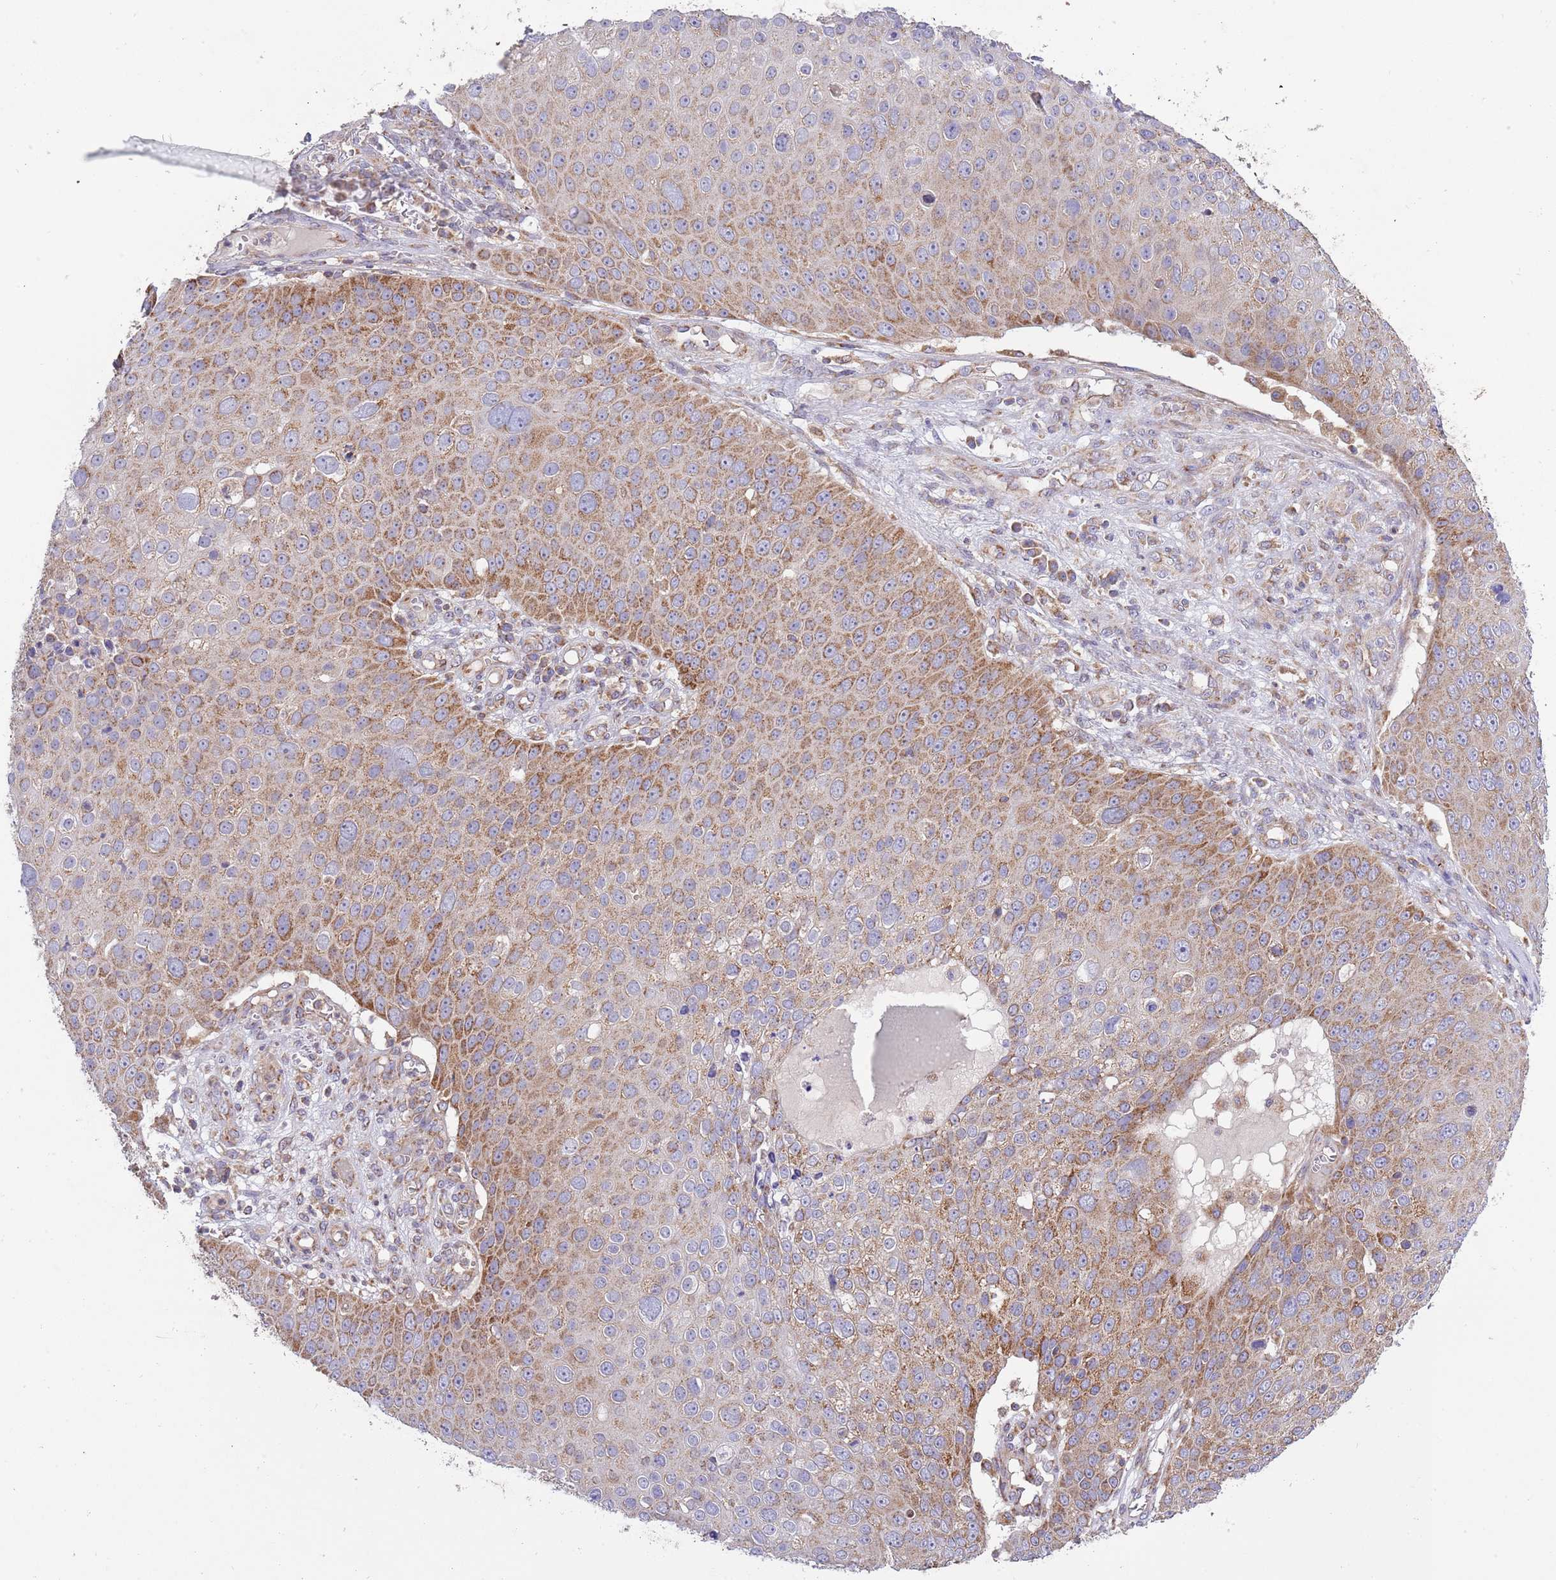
{"staining": {"intensity": "moderate", "quantity": "25%-75%", "location": "cytoplasmic/membranous"}, "tissue": "skin cancer", "cell_type": "Tumor cells", "image_type": "cancer", "snomed": [{"axis": "morphology", "description": "Squamous cell carcinoma, NOS"}, {"axis": "topography", "description": "Skin"}], "caption": "IHC of human squamous cell carcinoma (skin) displays medium levels of moderate cytoplasmic/membranous expression in approximately 25%-75% of tumor cells. (Stains: DAB in brown, nuclei in blue, Microscopy: brightfield microscopy at high magnification).", "gene": "IRS4", "patient": {"sex": "male", "age": 71}}